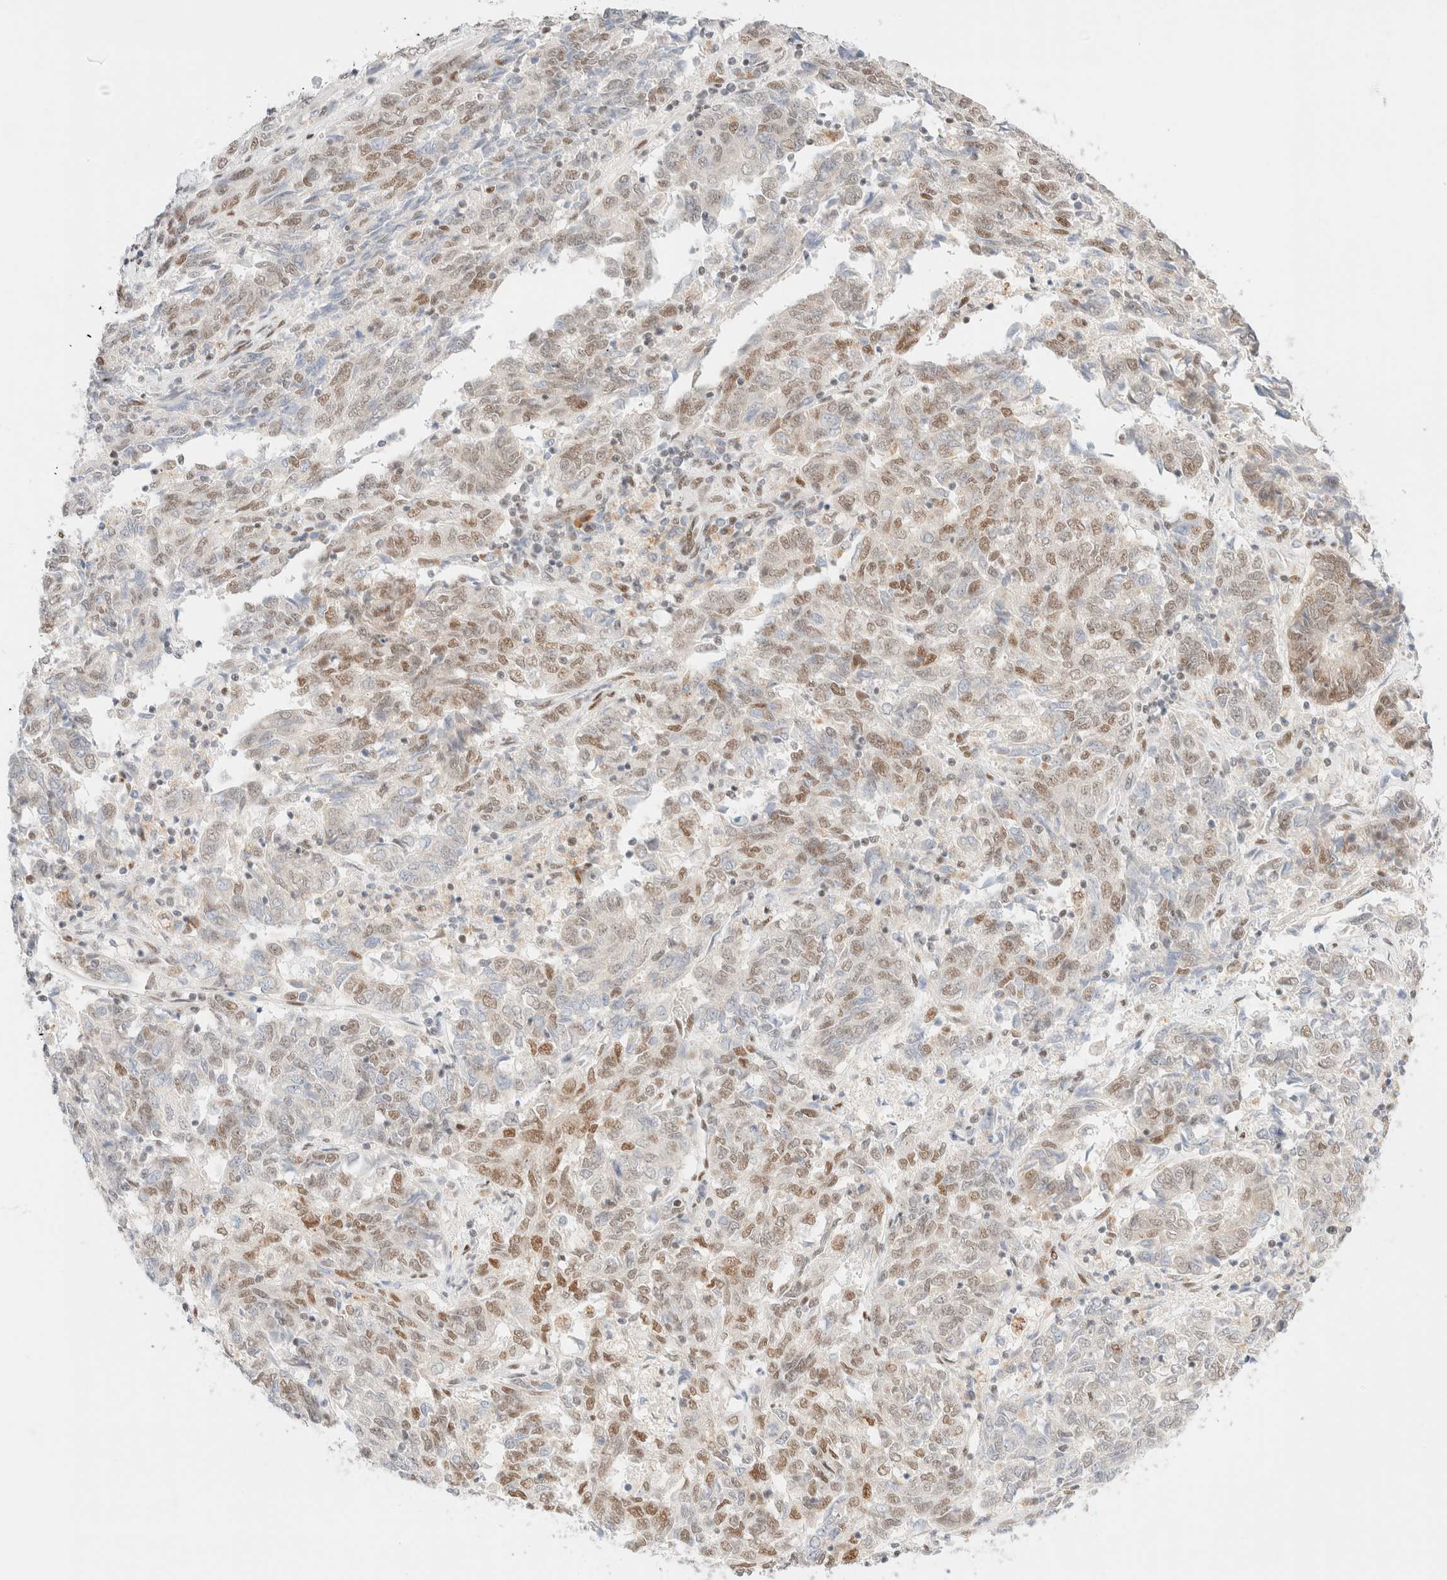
{"staining": {"intensity": "moderate", "quantity": "25%-75%", "location": "nuclear"}, "tissue": "endometrial cancer", "cell_type": "Tumor cells", "image_type": "cancer", "snomed": [{"axis": "morphology", "description": "Adenocarcinoma, NOS"}, {"axis": "topography", "description": "Endometrium"}], "caption": "This histopathology image displays immunohistochemistry staining of endometrial adenocarcinoma, with medium moderate nuclear positivity in about 25%-75% of tumor cells.", "gene": "CIC", "patient": {"sex": "female", "age": 80}}